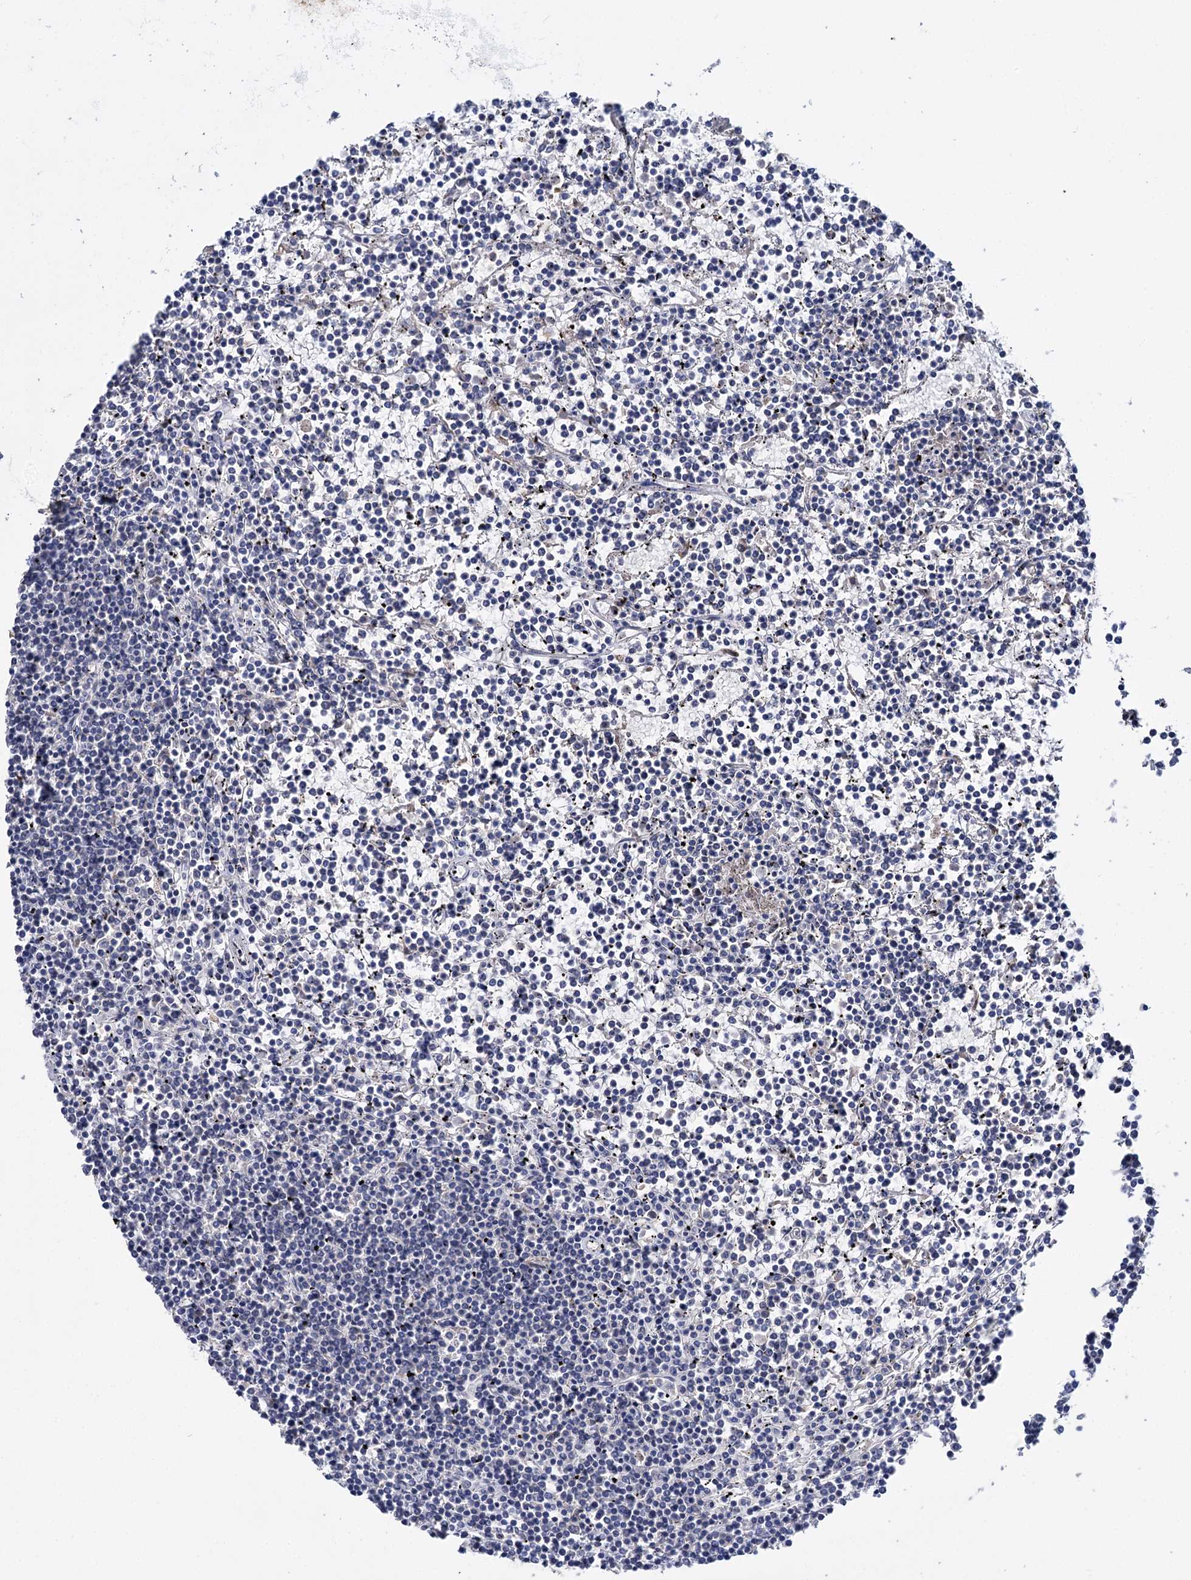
{"staining": {"intensity": "negative", "quantity": "none", "location": "none"}, "tissue": "lymphoma", "cell_type": "Tumor cells", "image_type": "cancer", "snomed": [{"axis": "morphology", "description": "Malignant lymphoma, non-Hodgkin's type, Low grade"}, {"axis": "topography", "description": "Spleen"}], "caption": "Immunohistochemical staining of human low-grade malignant lymphoma, non-Hodgkin's type shows no significant staining in tumor cells.", "gene": "CLPB", "patient": {"sex": "female", "age": 19}}